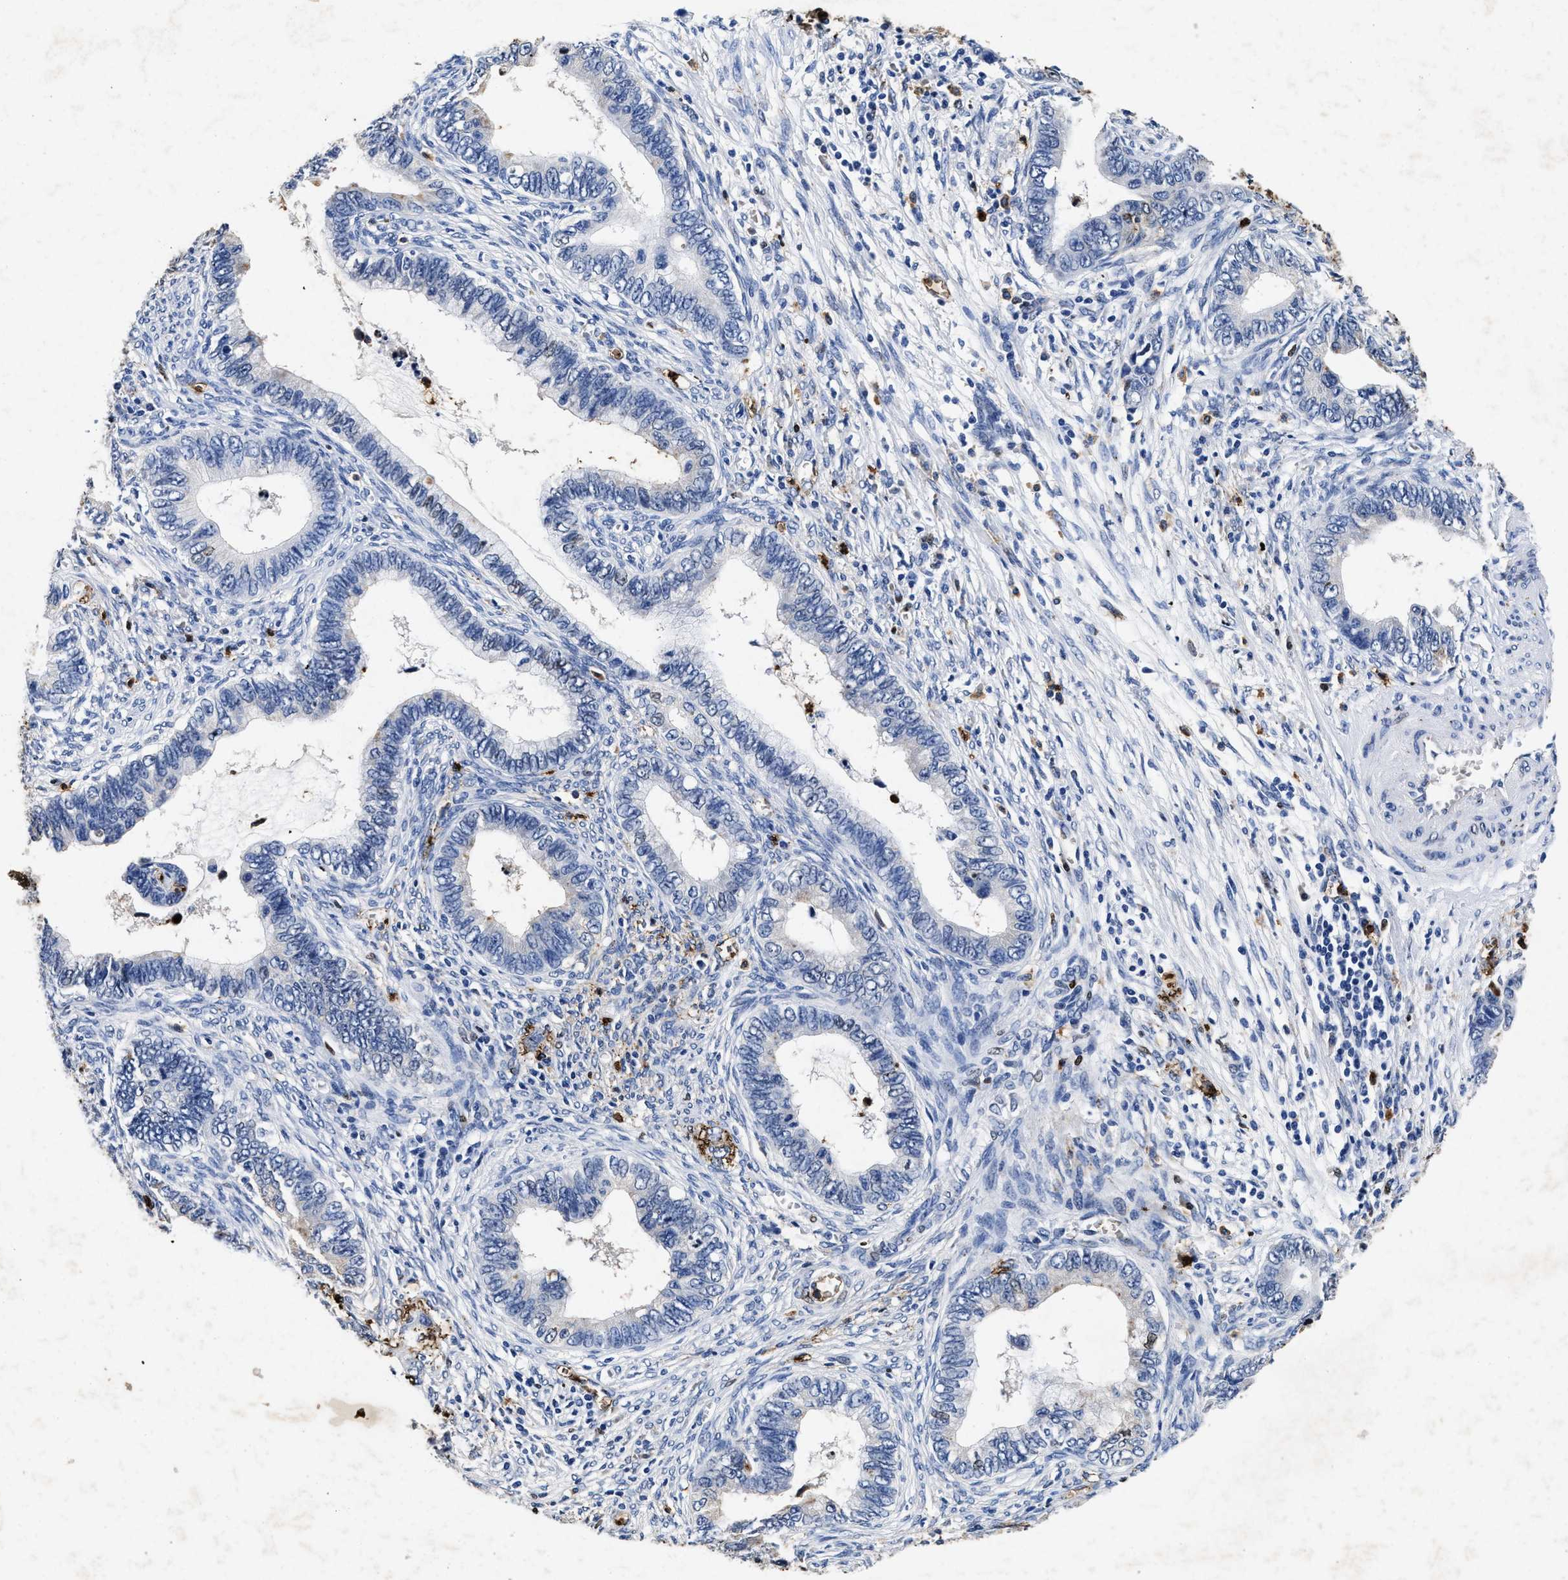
{"staining": {"intensity": "negative", "quantity": "none", "location": "none"}, "tissue": "cervical cancer", "cell_type": "Tumor cells", "image_type": "cancer", "snomed": [{"axis": "morphology", "description": "Adenocarcinoma, NOS"}, {"axis": "topography", "description": "Cervix"}], "caption": "Cervical adenocarcinoma was stained to show a protein in brown. There is no significant positivity in tumor cells.", "gene": "LTB4R2", "patient": {"sex": "female", "age": 44}}